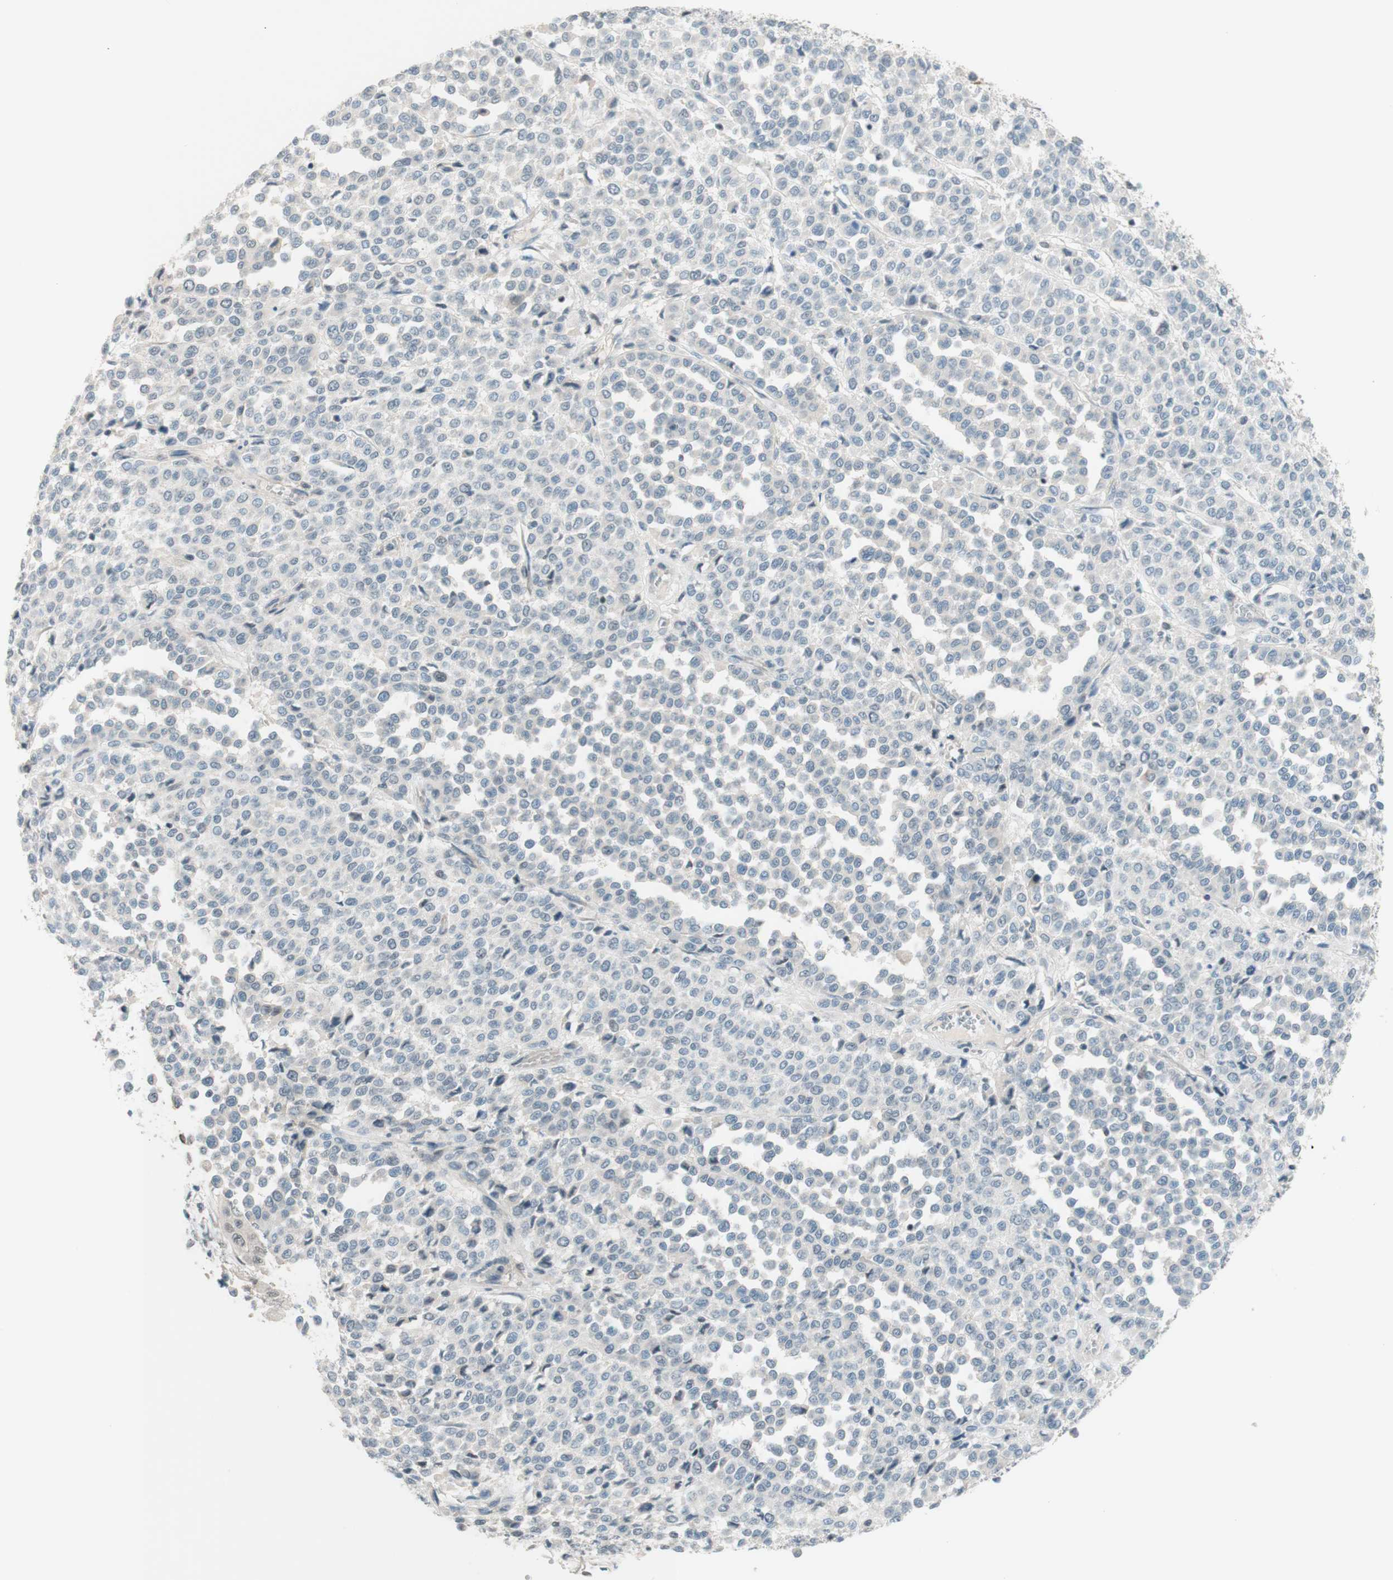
{"staining": {"intensity": "negative", "quantity": "none", "location": "none"}, "tissue": "melanoma", "cell_type": "Tumor cells", "image_type": "cancer", "snomed": [{"axis": "morphology", "description": "Malignant melanoma, Metastatic site"}, {"axis": "topography", "description": "Pancreas"}], "caption": "Melanoma stained for a protein using IHC displays no expression tumor cells.", "gene": "JPH1", "patient": {"sex": "female", "age": 30}}